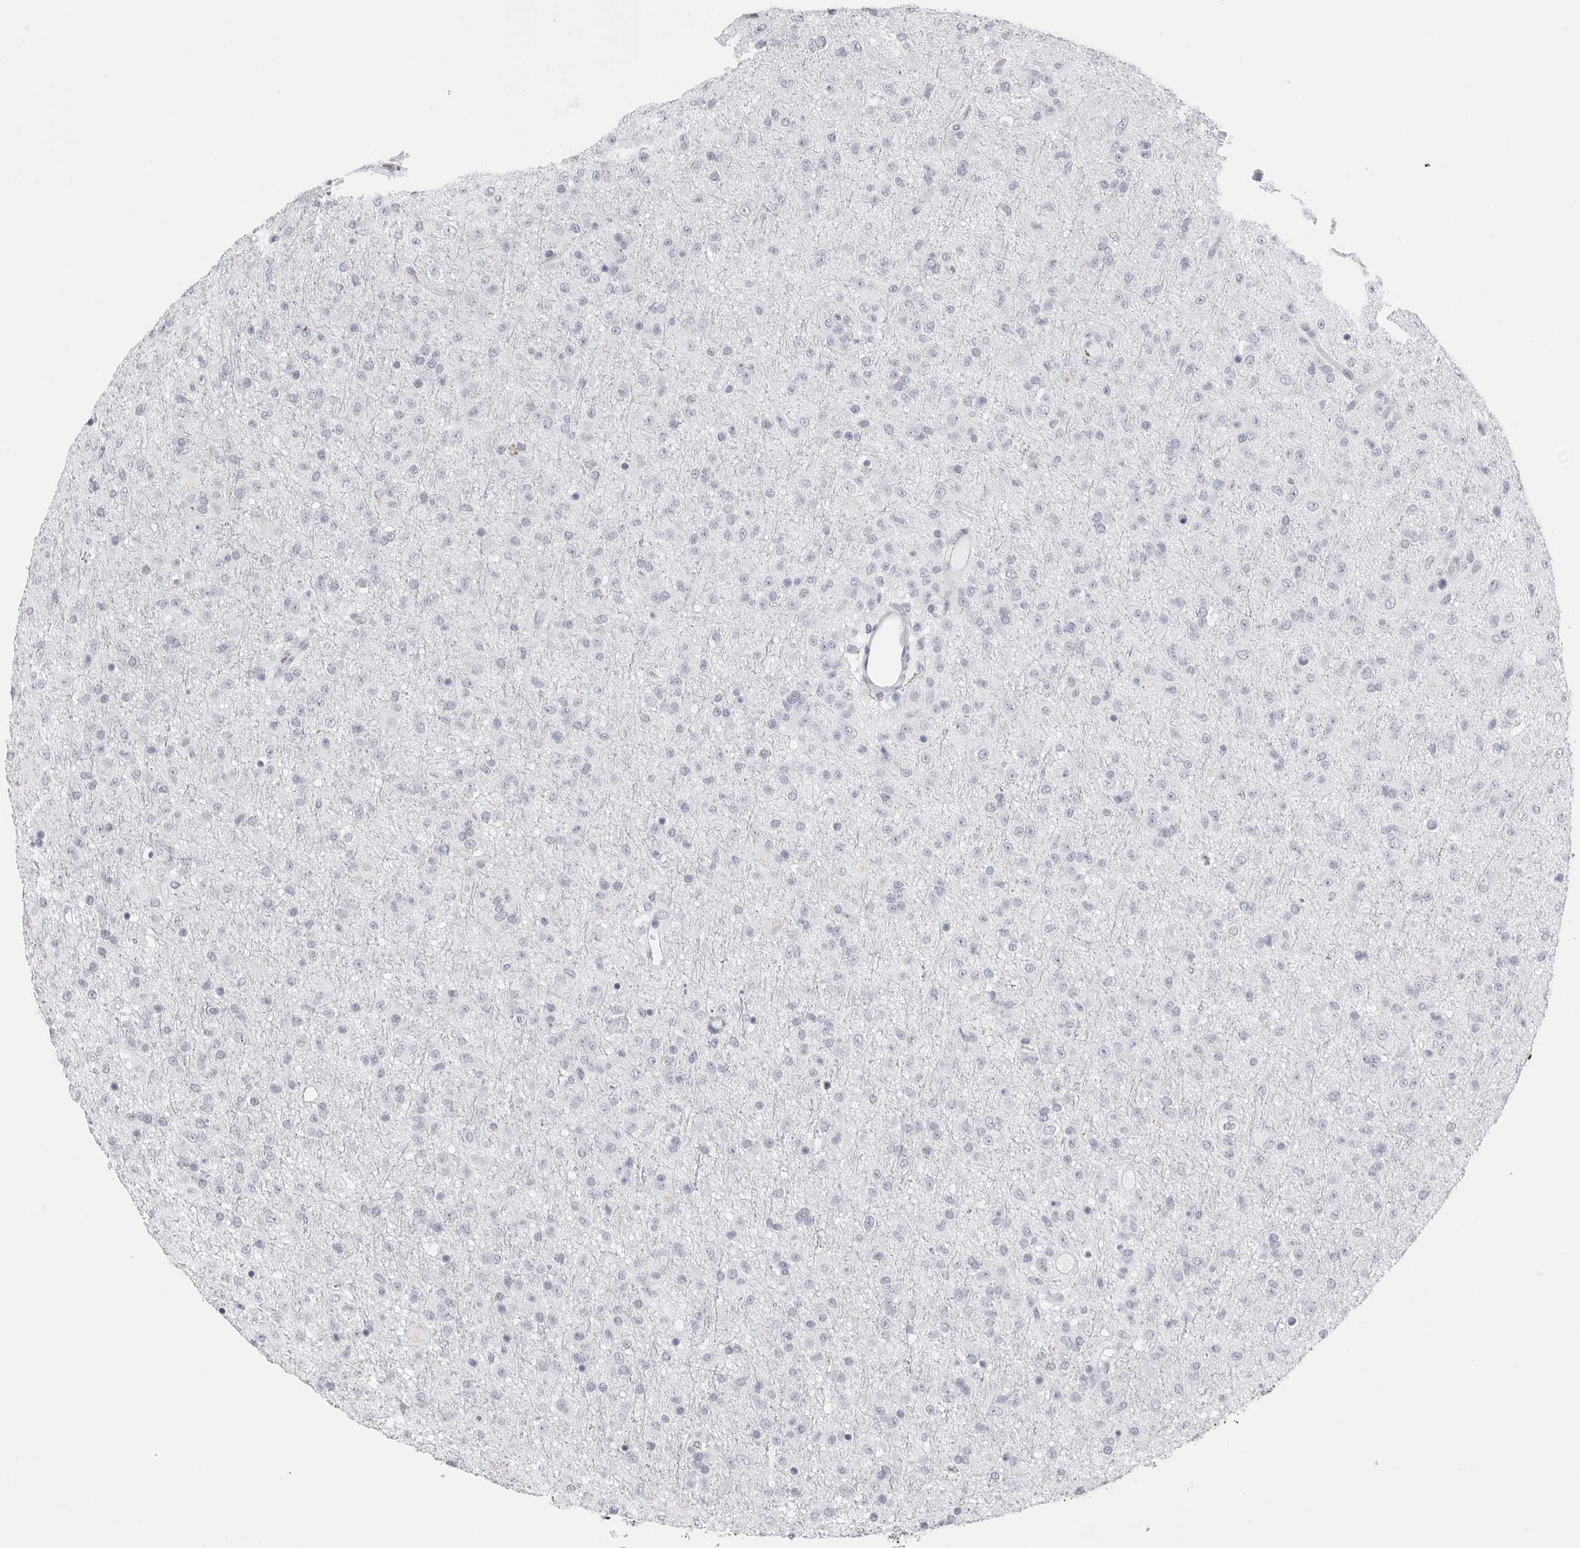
{"staining": {"intensity": "negative", "quantity": "none", "location": "none"}, "tissue": "glioma", "cell_type": "Tumor cells", "image_type": "cancer", "snomed": [{"axis": "morphology", "description": "Glioma, malignant, Low grade"}, {"axis": "topography", "description": "Brain"}], "caption": "This micrograph is of glioma stained with IHC to label a protein in brown with the nuclei are counter-stained blue. There is no positivity in tumor cells.", "gene": "TSSK1B", "patient": {"sex": "male", "age": 65}}